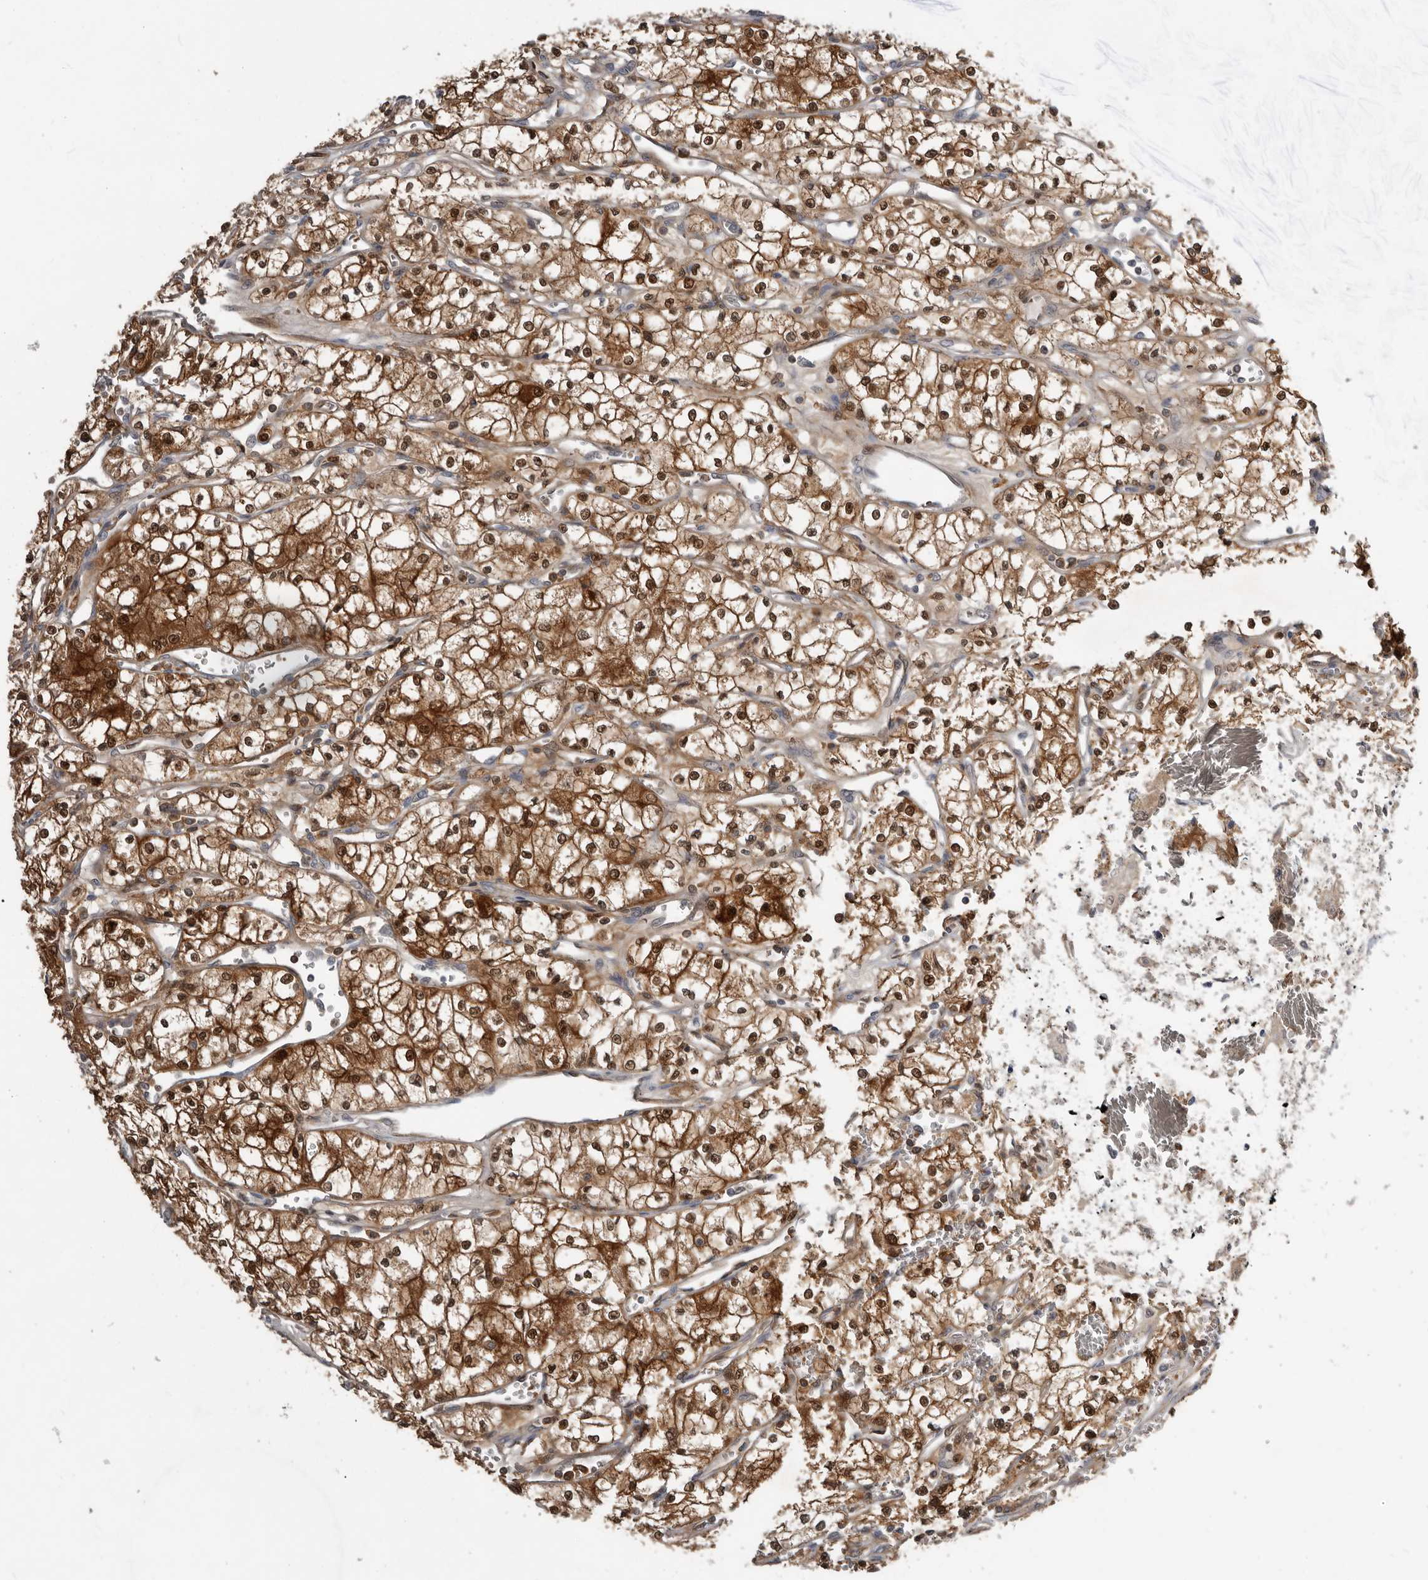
{"staining": {"intensity": "moderate", "quantity": ">75%", "location": "cytoplasmic/membranous,nuclear"}, "tissue": "renal cancer", "cell_type": "Tumor cells", "image_type": "cancer", "snomed": [{"axis": "morphology", "description": "Adenocarcinoma, NOS"}, {"axis": "topography", "description": "Kidney"}], "caption": "Immunohistochemical staining of human renal adenocarcinoma displays medium levels of moderate cytoplasmic/membranous and nuclear positivity in approximately >75% of tumor cells.", "gene": "RBKS", "patient": {"sex": "male", "age": 59}}